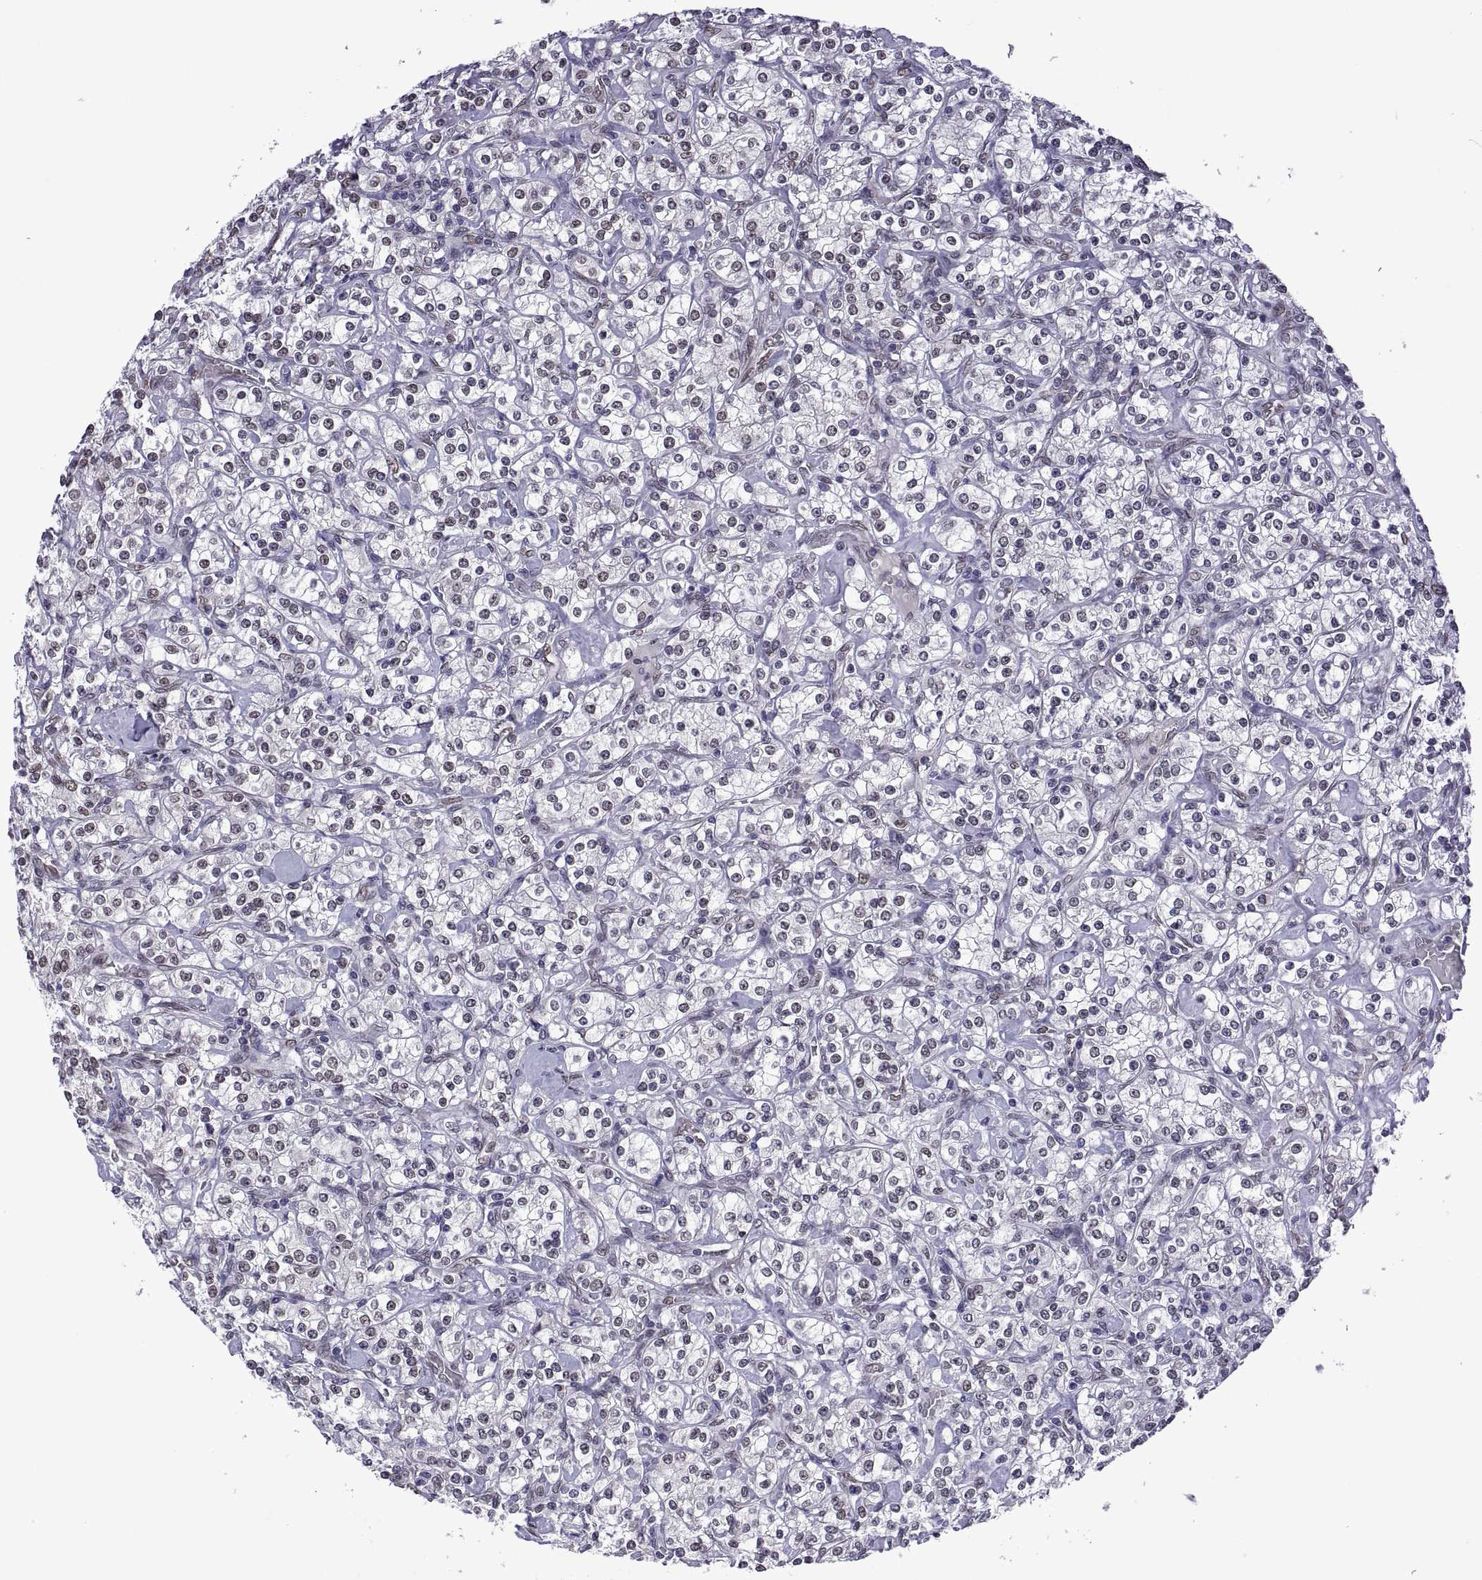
{"staining": {"intensity": "weak", "quantity": "25%-75%", "location": "nuclear"}, "tissue": "renal cancer", "cell_type": "Tumor cells", "image_type": "cancer", "snomed": [{"axis": "morphology", "description": "Adenocarcinoma, NOS"}, {"axis": "topography", "description": "Kidney"}], "caption": "A histopathology image of human adenocarcinoma (renal) stained for a protein reveals weak nuclear brown staining in tumor cells.", "gene": "NR4A1", "patient": {"sex": "male", "age": 77}}